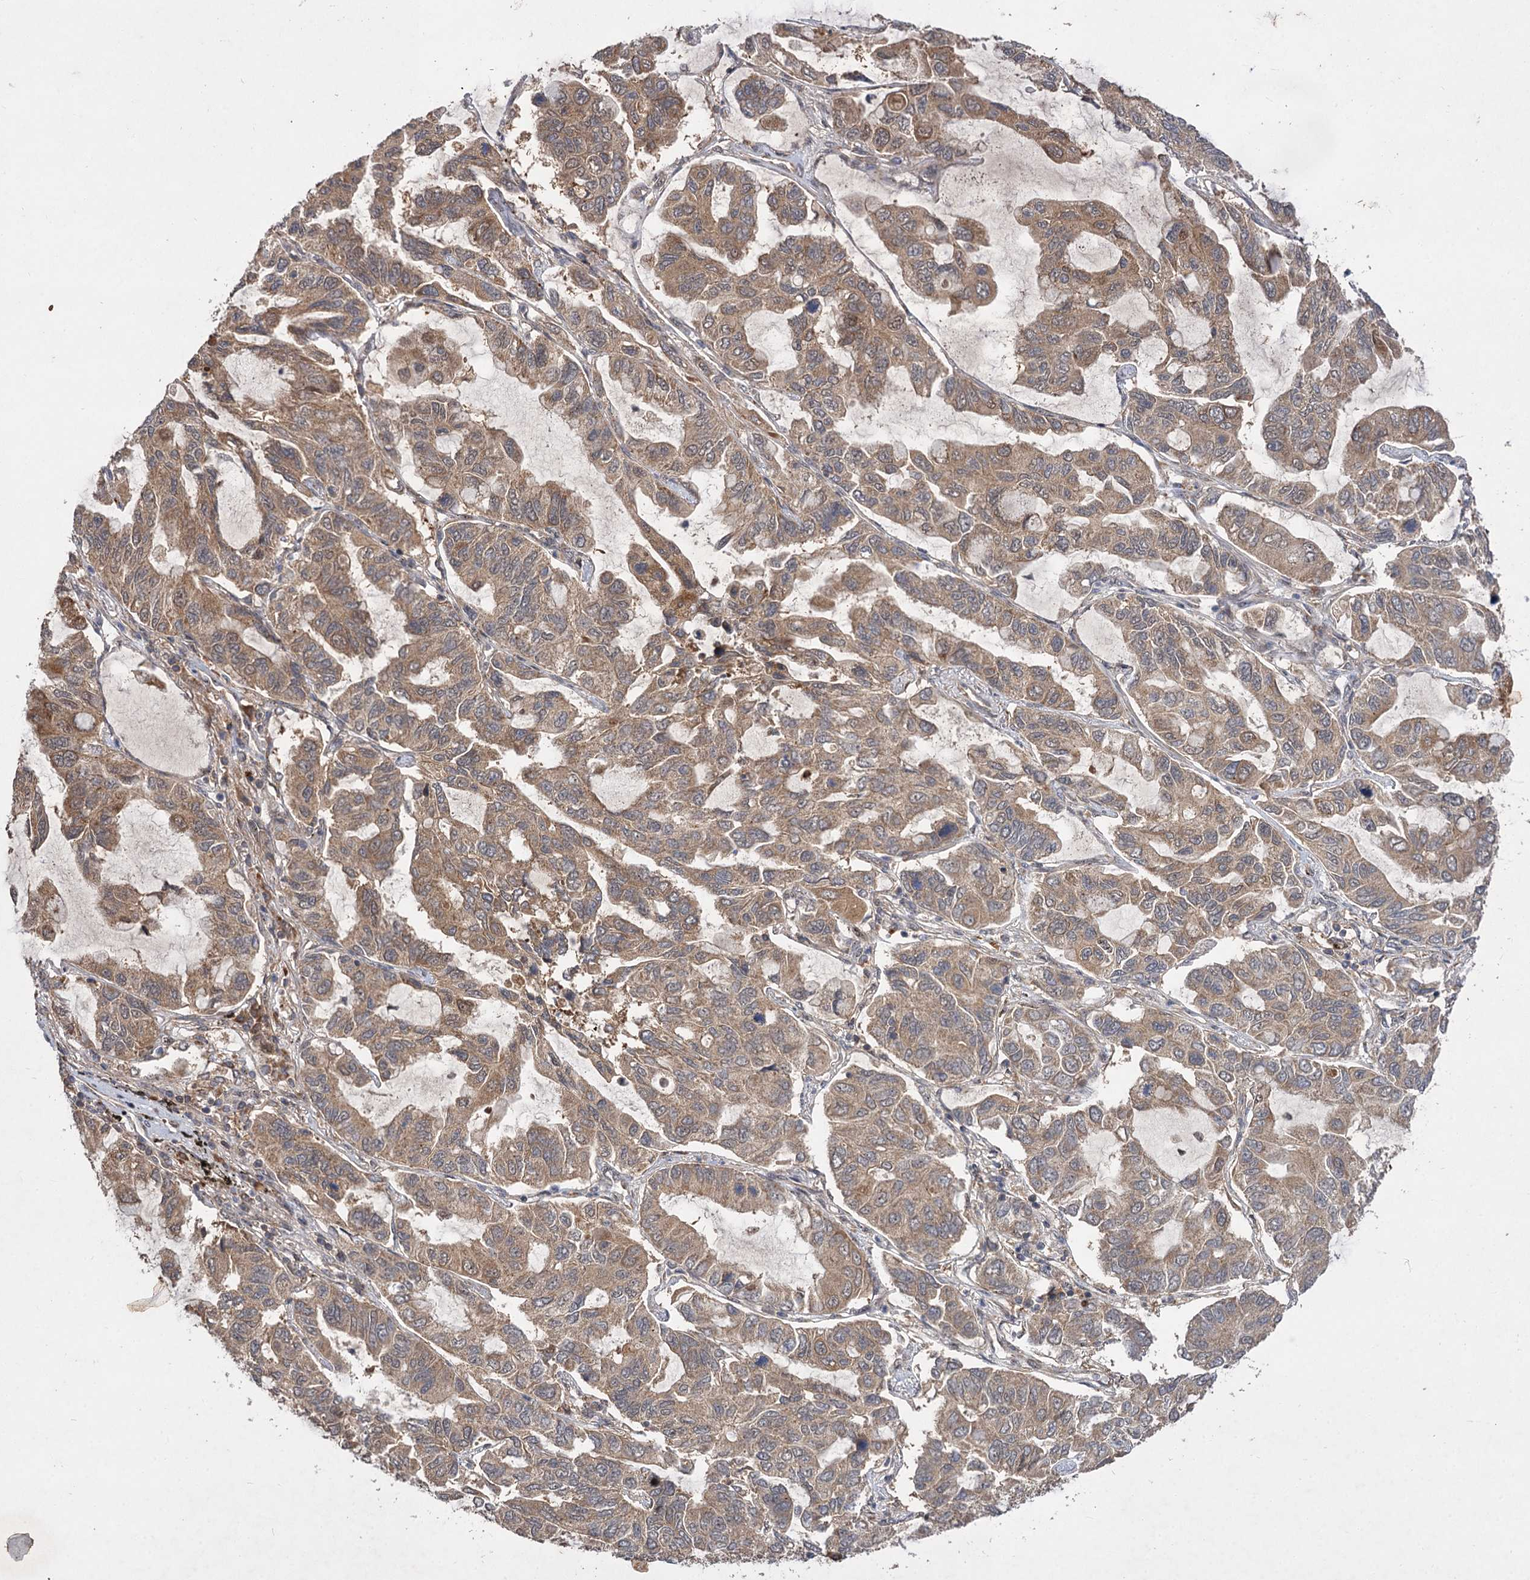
{"staining": {"intensity": "moderate", "quantity": ">75%", "location": "cytoplasmic/membranous"}, "tissue": "lung cancer", "cell_type": "Tumor cells", "image_type": "cancer", "snomed": [{"axis": "morphology", "description": "Adenocarcinoma, NOS"}, {"axis": "topography", "description": "Lung"}], "caption": "Lung cancer (adenocarcinoma) was stained to show a protein in brown. There is medium levels of moderate cytoplasmic/membranous expression in about >75% of tumor cells.", "gene": "FBXW8", "patient": {"sex": "male", "age": 64}}